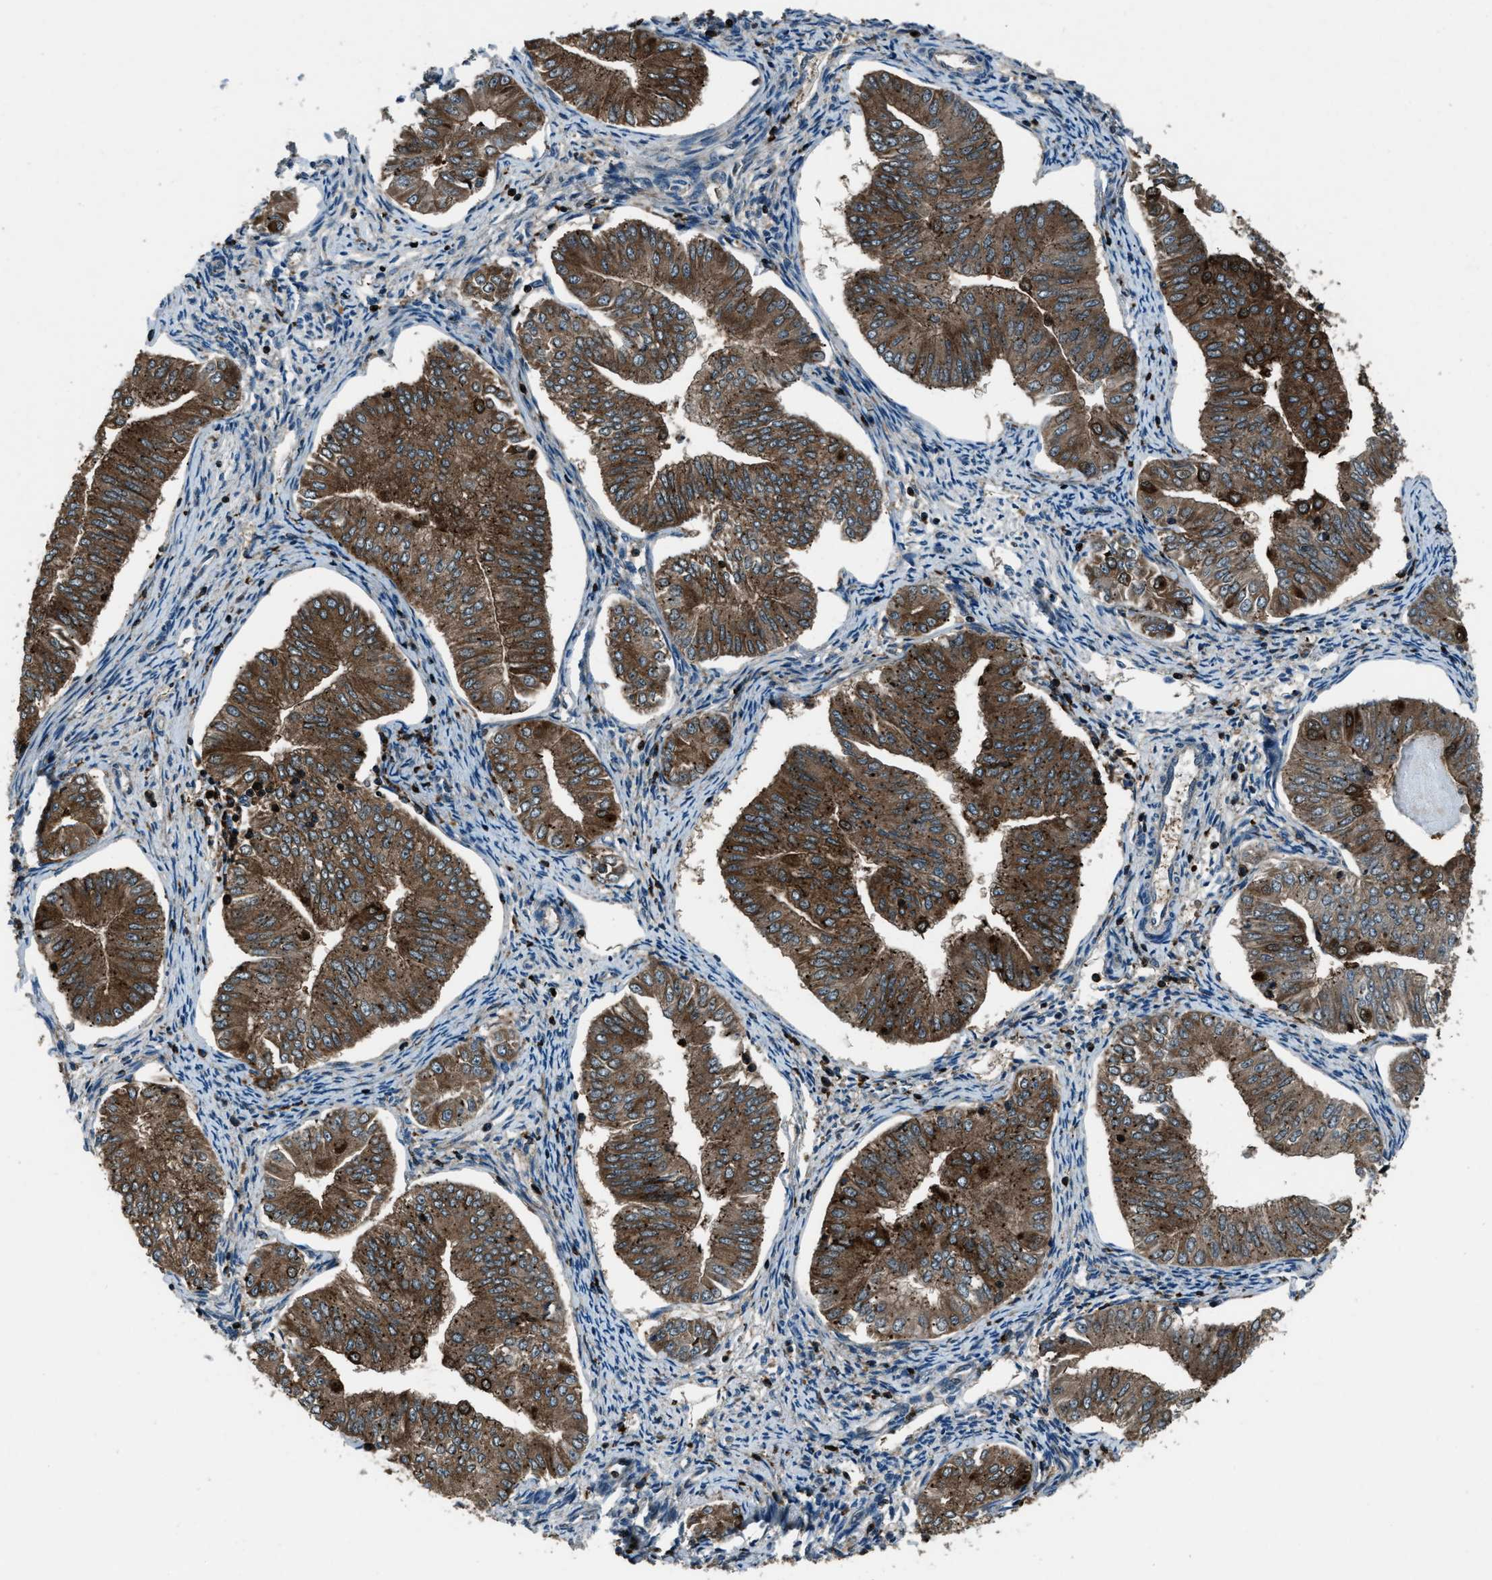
{"staining": {"intensity": "moderate", "quantity": ">75%", "location": "cytoplasmic/membranous"}, "tissue": "endometrial cancer", "cell_type": "Tumor cells", "image_type": "cancer", "snomed": [{"axis": "morphology", "description": "Normal tissue, NOS"}, {"axis": "morphology", "description": "Adenocarcinoma, NOS"}, {"axis": "topography", "description": "Endometrium"}], "caption": "Protein analysis of endometrial cancer (adenocarcinoma) tissue reveals moderate cytoplasmic/membranous positivity in approximately >75% of tumor cells.", "gene": "SNX30", "patient": {"sex": "female", "age": 53}}